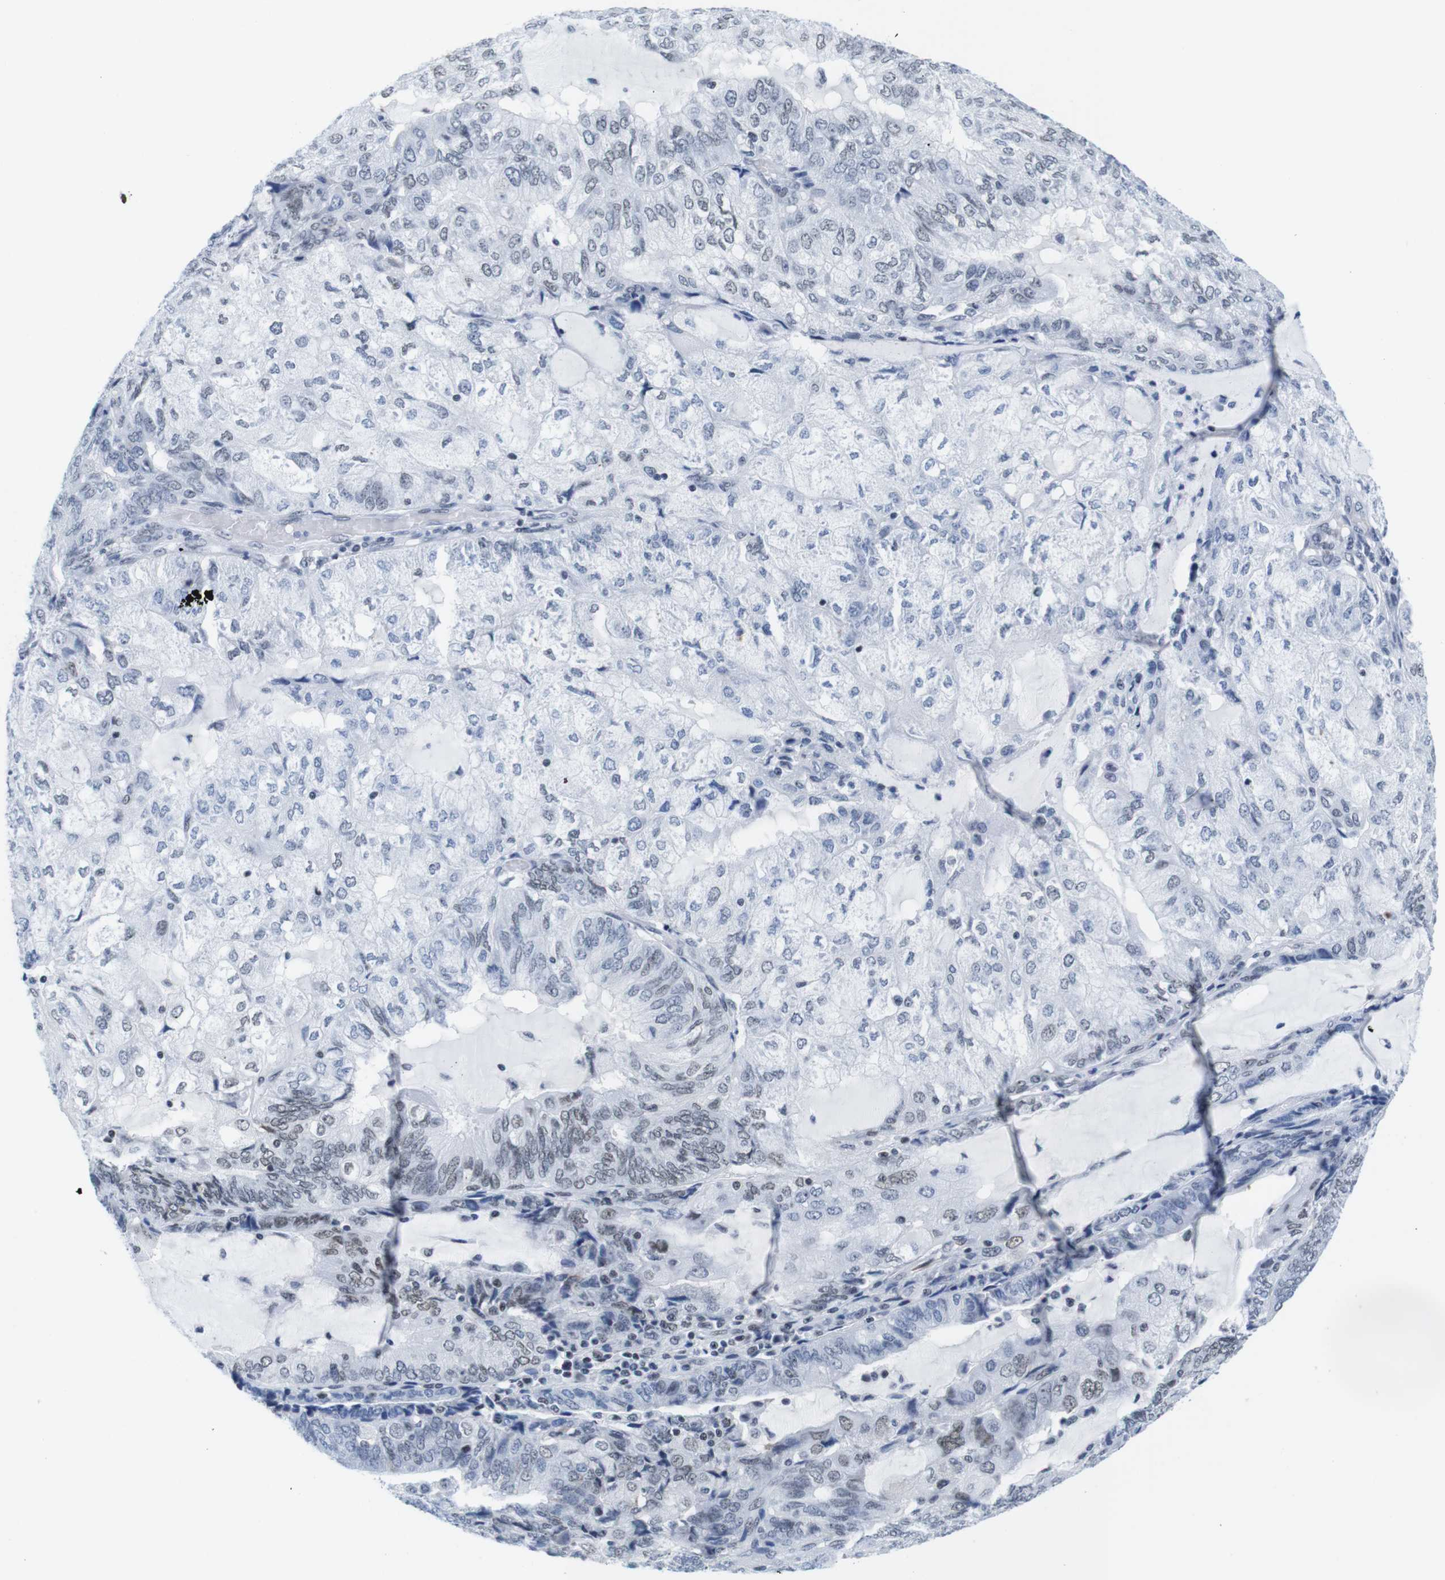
{"staining": {"intensity": "weak", "quantity": "<25%", "location": "nuclear"}, "tissue": "endometrial cancer", "cell_type": "Tumor cells", "image_type": "cancer", "snomed": [{"axis": "morphology", "description": "Adenocarcinoma, NOS"}, {"axis": "topography", "description": "Endometrium"}], "caption": "The histopathology image reveals no significant expression in tumor cells of endometrial adenocarcinoma.", "gene": "IFI16", "patient": {"sex": "female", "age": 81}}